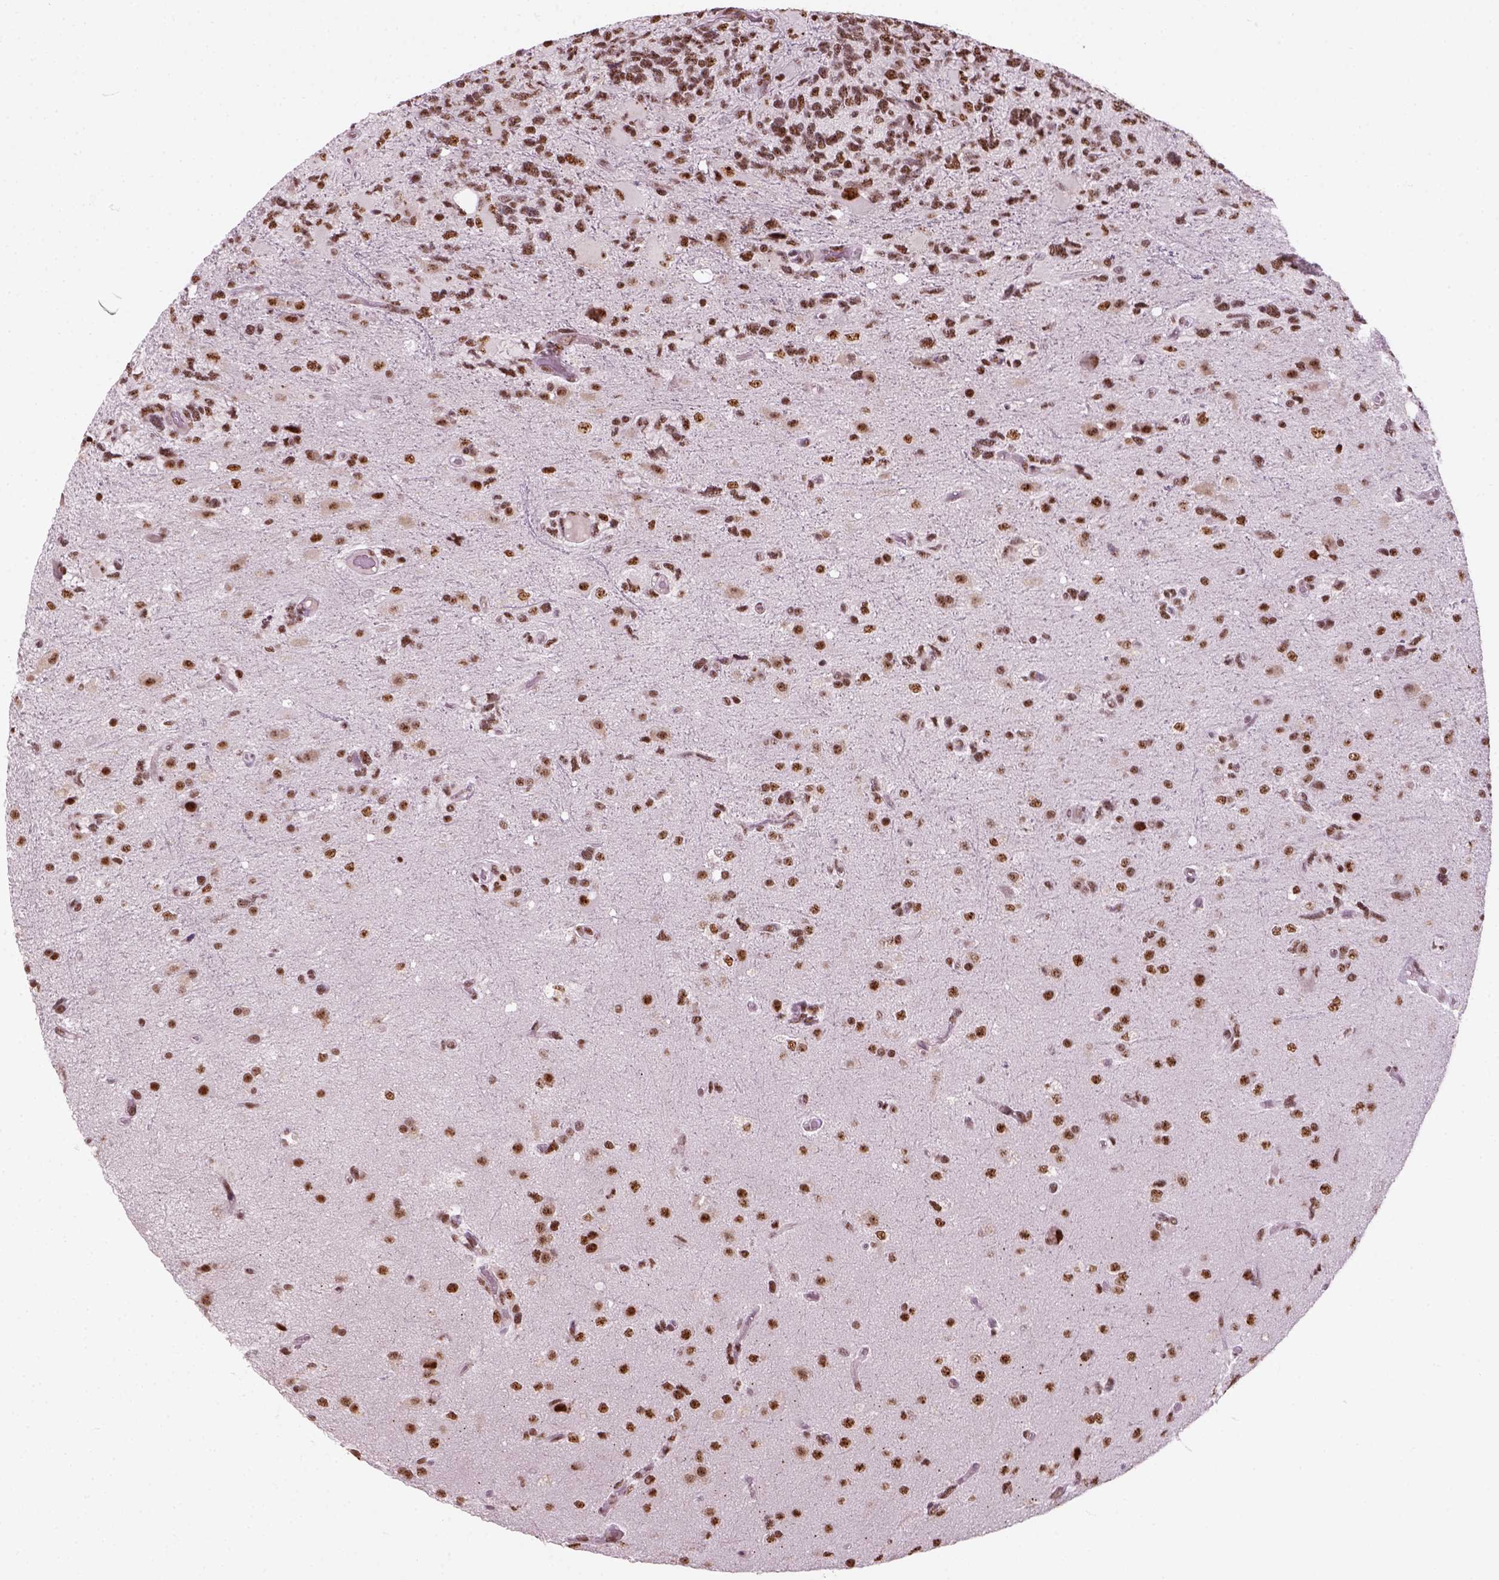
{"staining": {"intensity": "strong", "quantity": ">75%", "location": "nuclear"}, "tissue": "glioma", "cell_type": "Tumor cells", "image_type": "cancer", "snomed": [{"axis": "morphology", "description": "Glioma, malignant, High grade"}, {"axis": "topography", "description": "Brain"}], "caption": "Tumor cells show high levels of strong nuclear expression in approximately >75% of cells in malignant high-grade glioma.", "gene": "GTF2F1", "patient": {"sex": "female", "age": 71}}